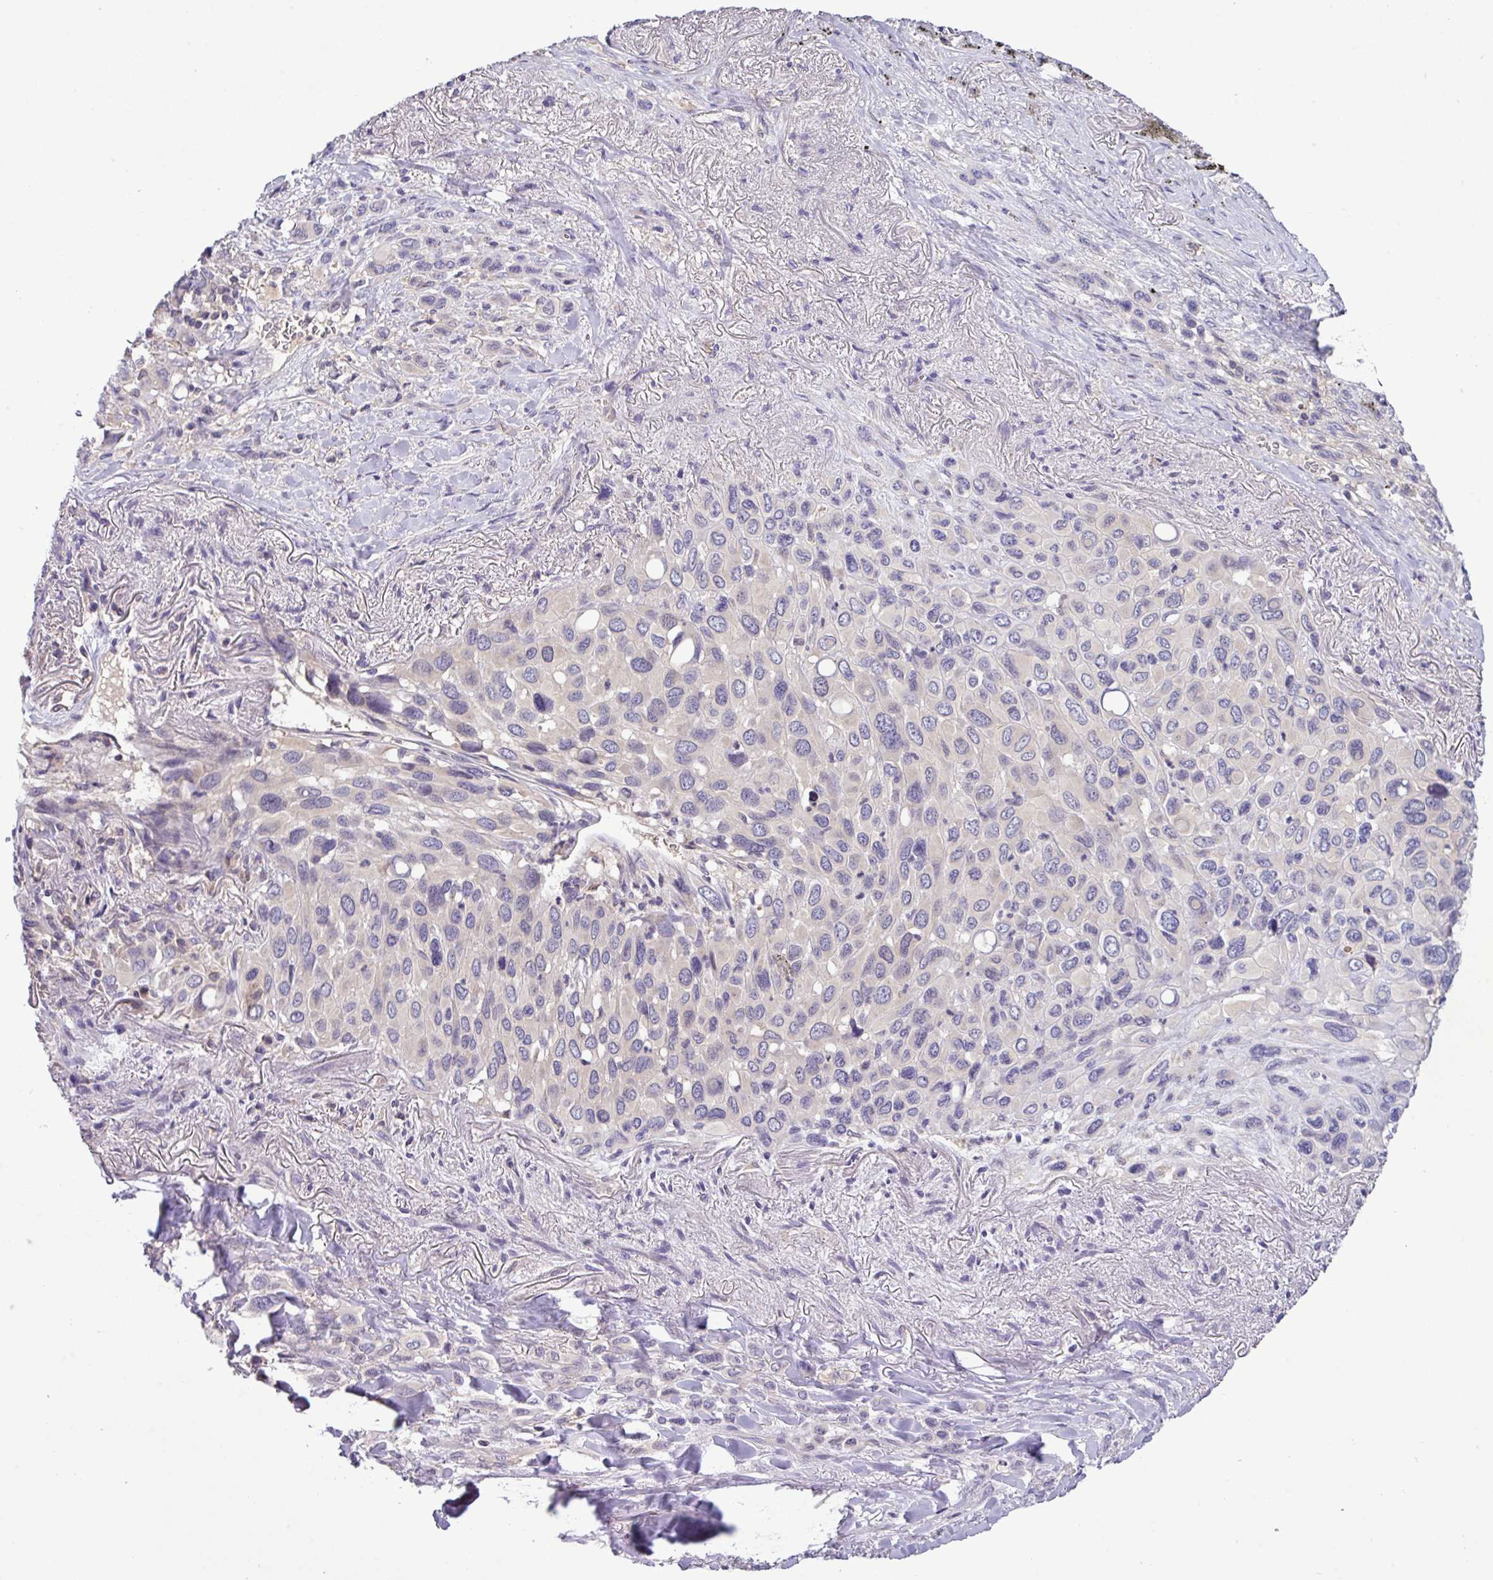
{"staining": {"intensity": "negative", "quantity": "none", "location": "none"}, "tissue": "melanoma", "cell_type": "Tumor cells", "image_type": "cancer", "snomed": [{"axis": "morphology", "description": "Malignant melanoma, Metastatic site"}, {"axis": "topography", "description": "Lung"}], "caption": "A photomicrograph of melanoma stained for a protein demonstrates no brown staining in tumor cells.", "gene": "TMEM62", "patient": {"sex": "male", "age": 48}}